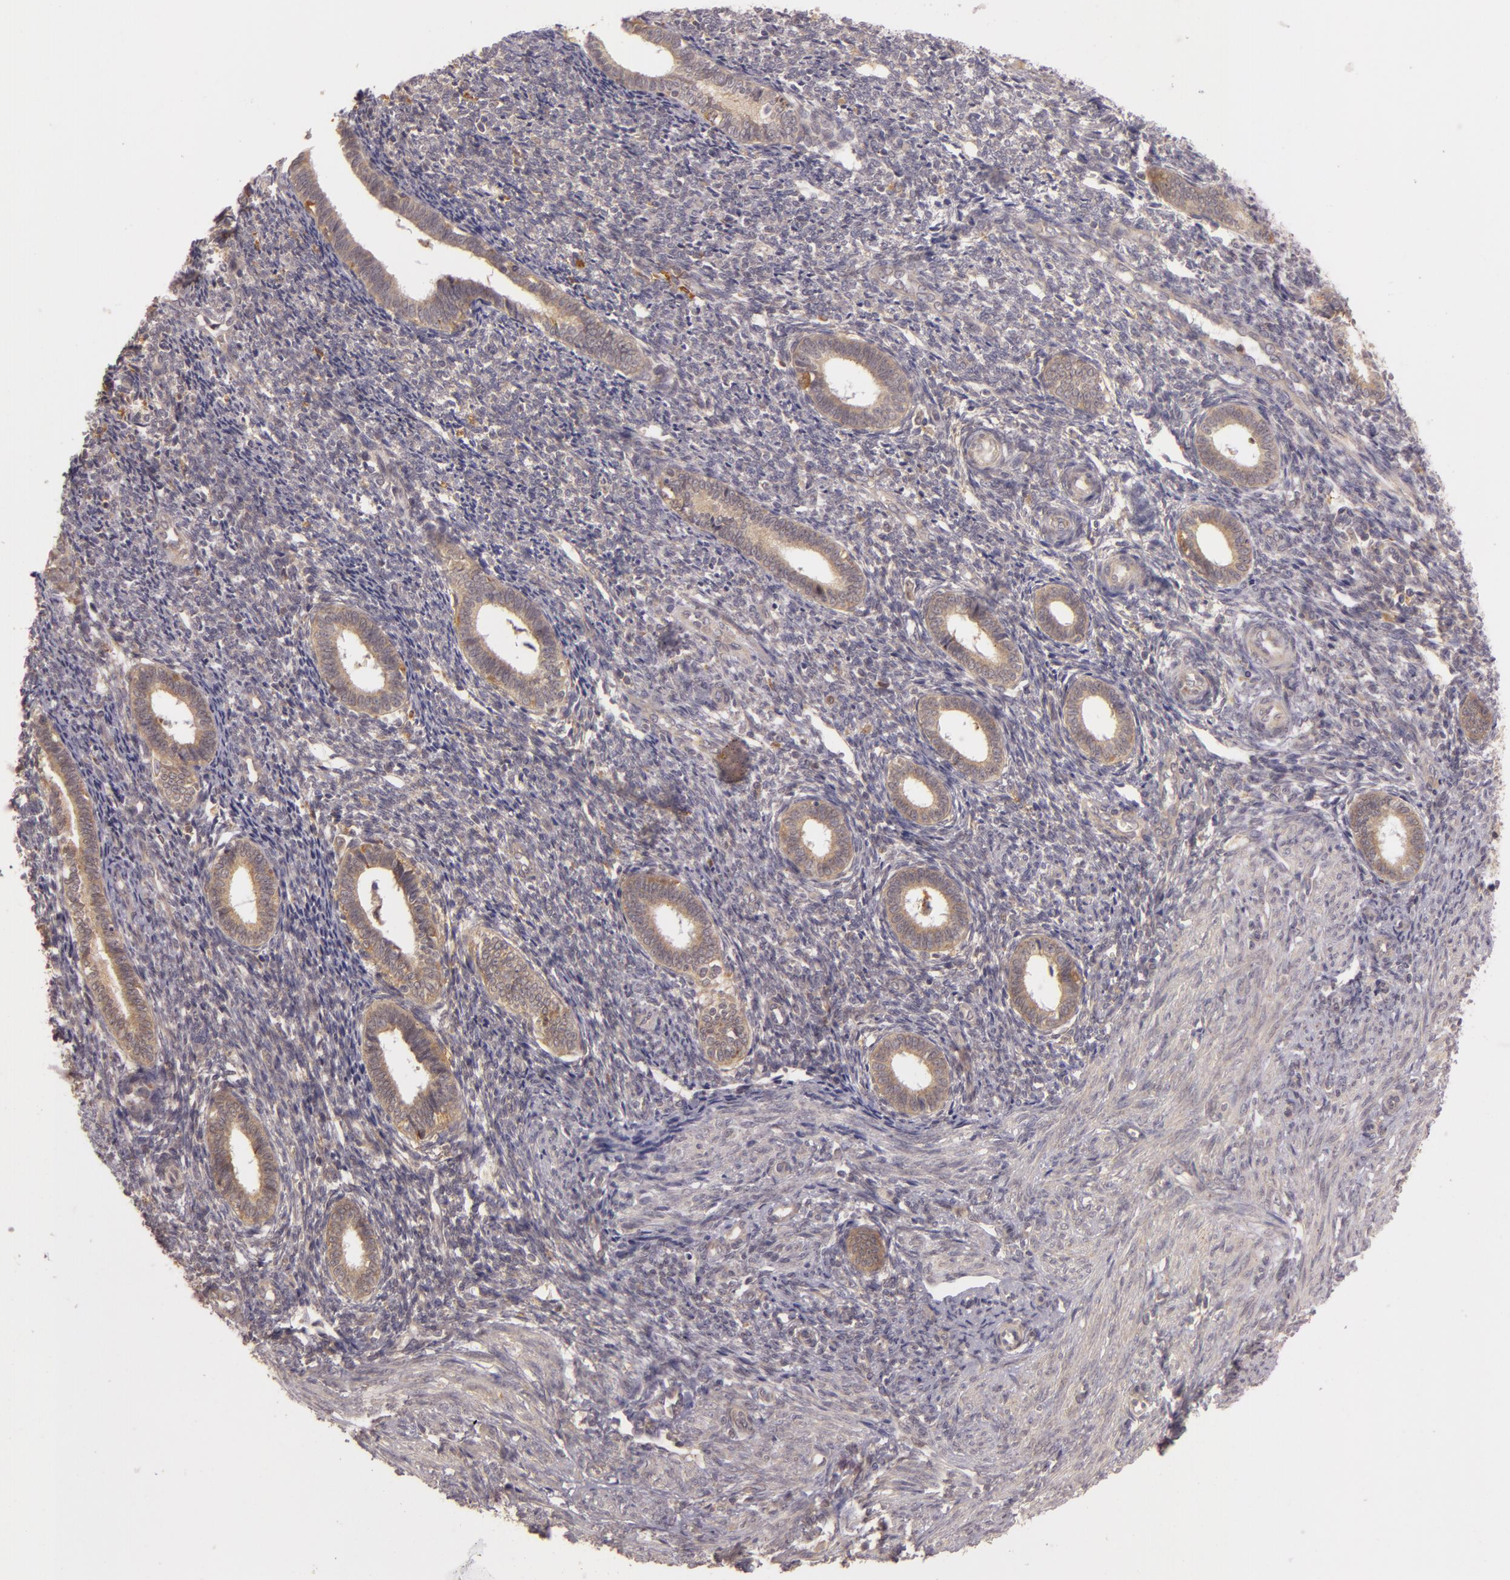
{"staining": {"intensity": "strong", "quantity": "<25%", "location": "cytoplasmic/membranous"}, "tissue": "endometrium", "cell_type": "Cells in endometrial stroma", "image_type": "normal", "snomed": [{"axis": "morphology", "description": "Normal tissue, NOS"}, {"axis": "topography", "description": "Endometrium"}], "caption": "A histopathology image showing strong cytoplasmic/membranous positivity in approximately <25% of cells in endometrial stroma in normal endometrium, as visualized by brown immunohistochemical staining.", "gene": "PPP1R3F", "patient": {"sex": "female", "age": 27}}